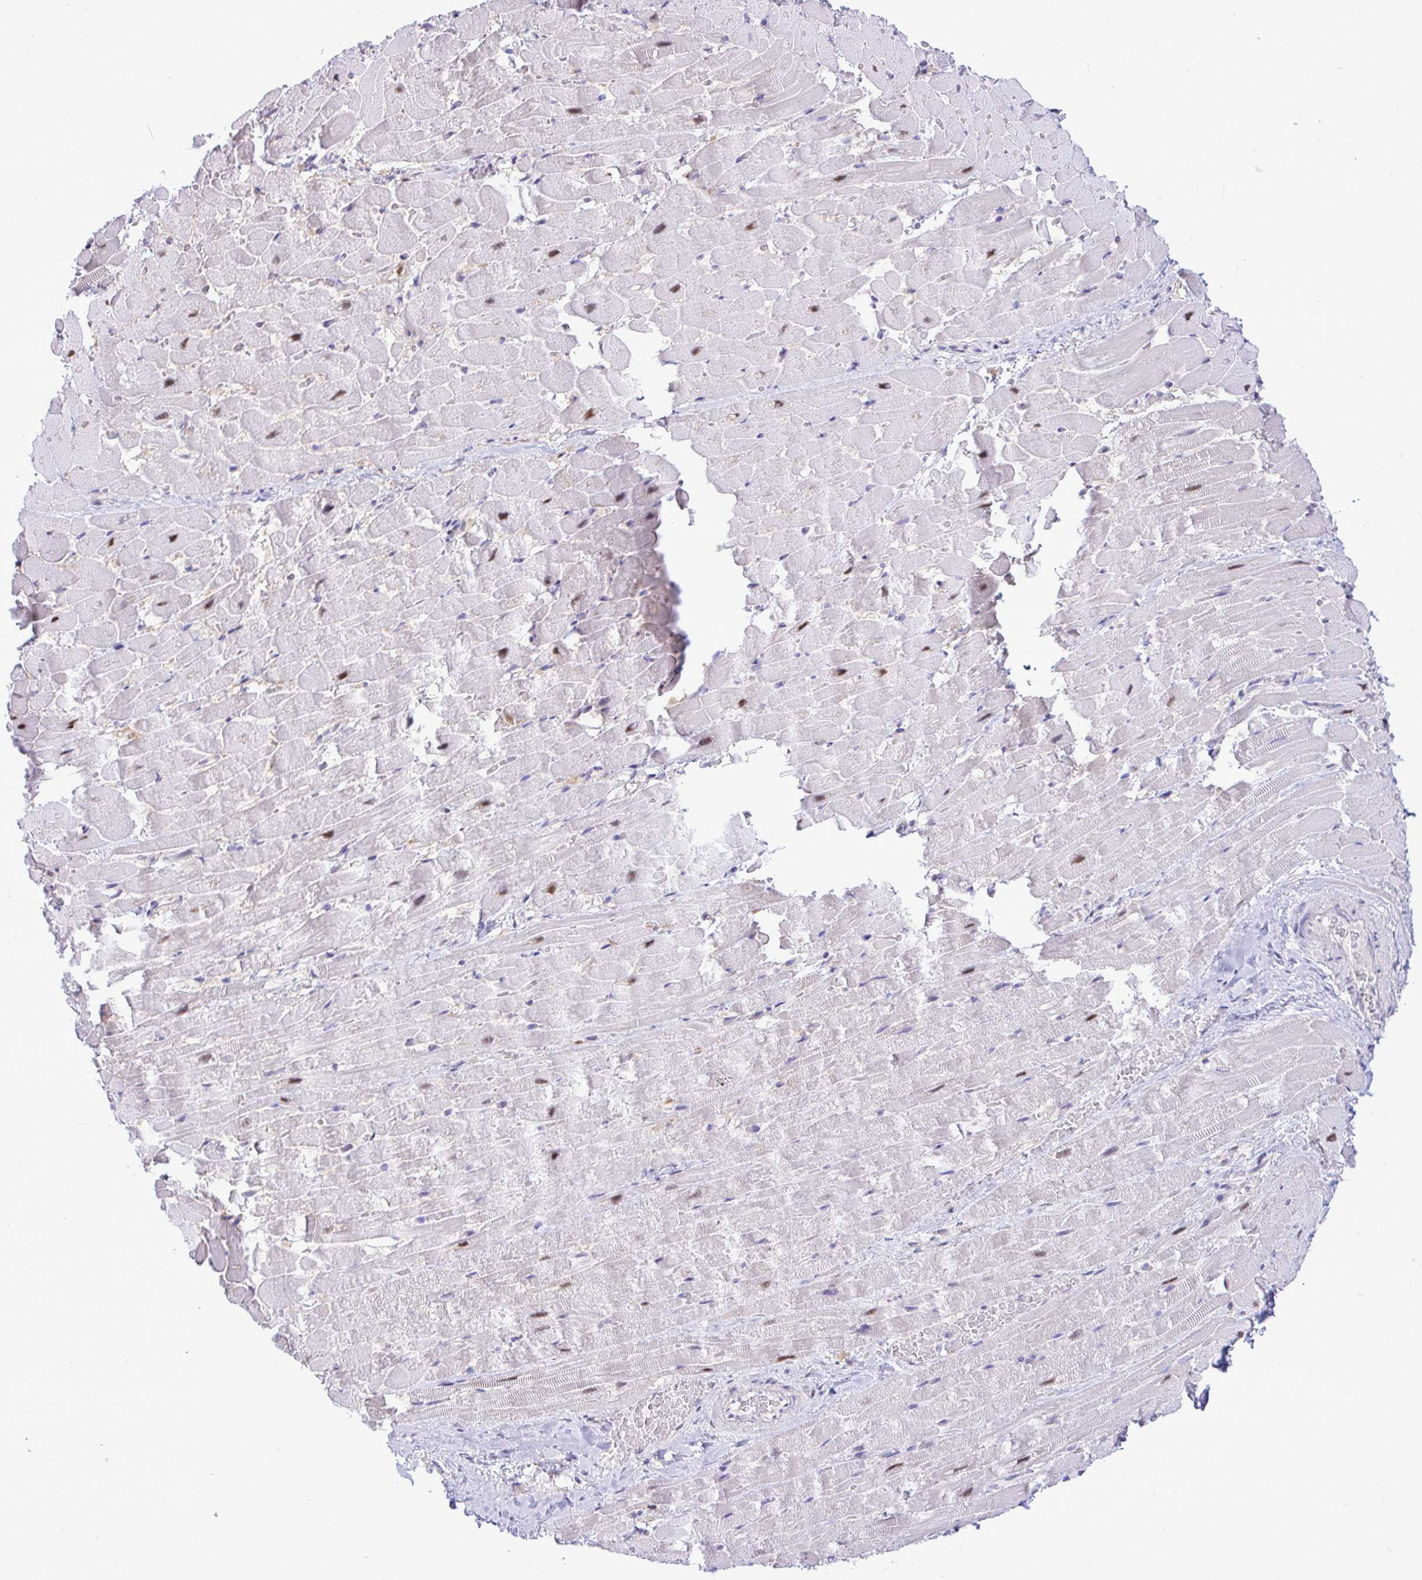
{"staining": {"intensity": "moderate", "quantity": "<25%", "location": "nuclear"}, "tissue": "heart muscle", "cell_type": "Cardiomyocytes", "image_type": "normal", "snomed": [{"axis": "morphology", "description": "Normal tissue, NOS"}, {"axis": "topography", "description": "Heart"}], "caption": "Brown immunohistochemical staining in normal heart muscle shows moderate nuclear staining in about <25% of cardiomyocytes.", "gene": "ZNF485", "patient": {"sex": "male", "age": 37}}